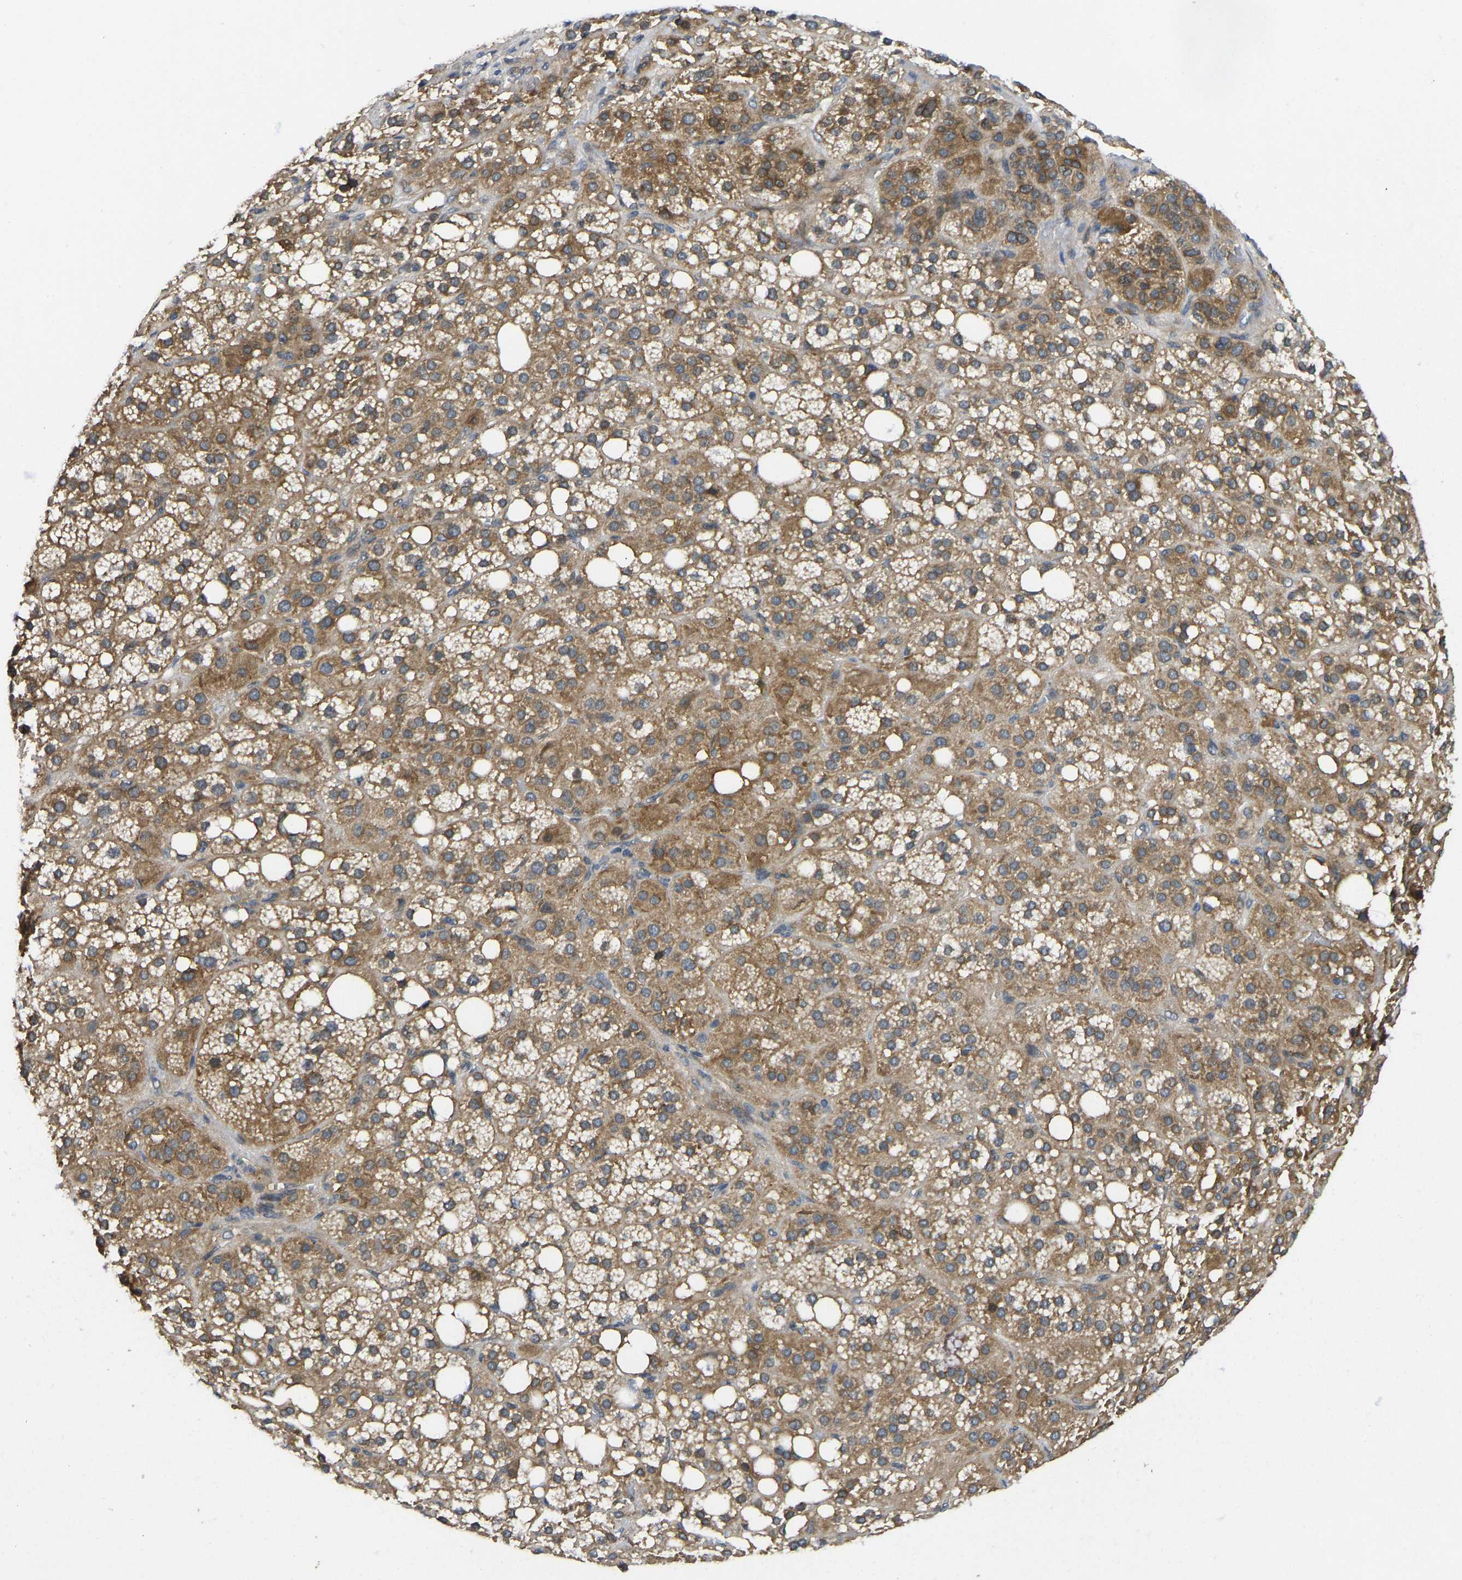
{"staining": {"intensity": "moderate", "quantity": ">75%", "location": "cytoplasmic/membranous"}, "tissue": "adrenal gland", "cell_type": "Glandular cells", "image_type": "normal", "snomed": [{"axis": "morphology", "description": "Normal tissue, NOS"}, {"axis": "topography", "description": "Adrenal gland"}], "caption": "The image demonstrates staining of normal adrenal gland, revealing moderate cytoplasmic/membranous protein positivity (brown color) within glandular cells.", "gene": "NDRG3", "patient": {"sex": "female", "age": 59}}